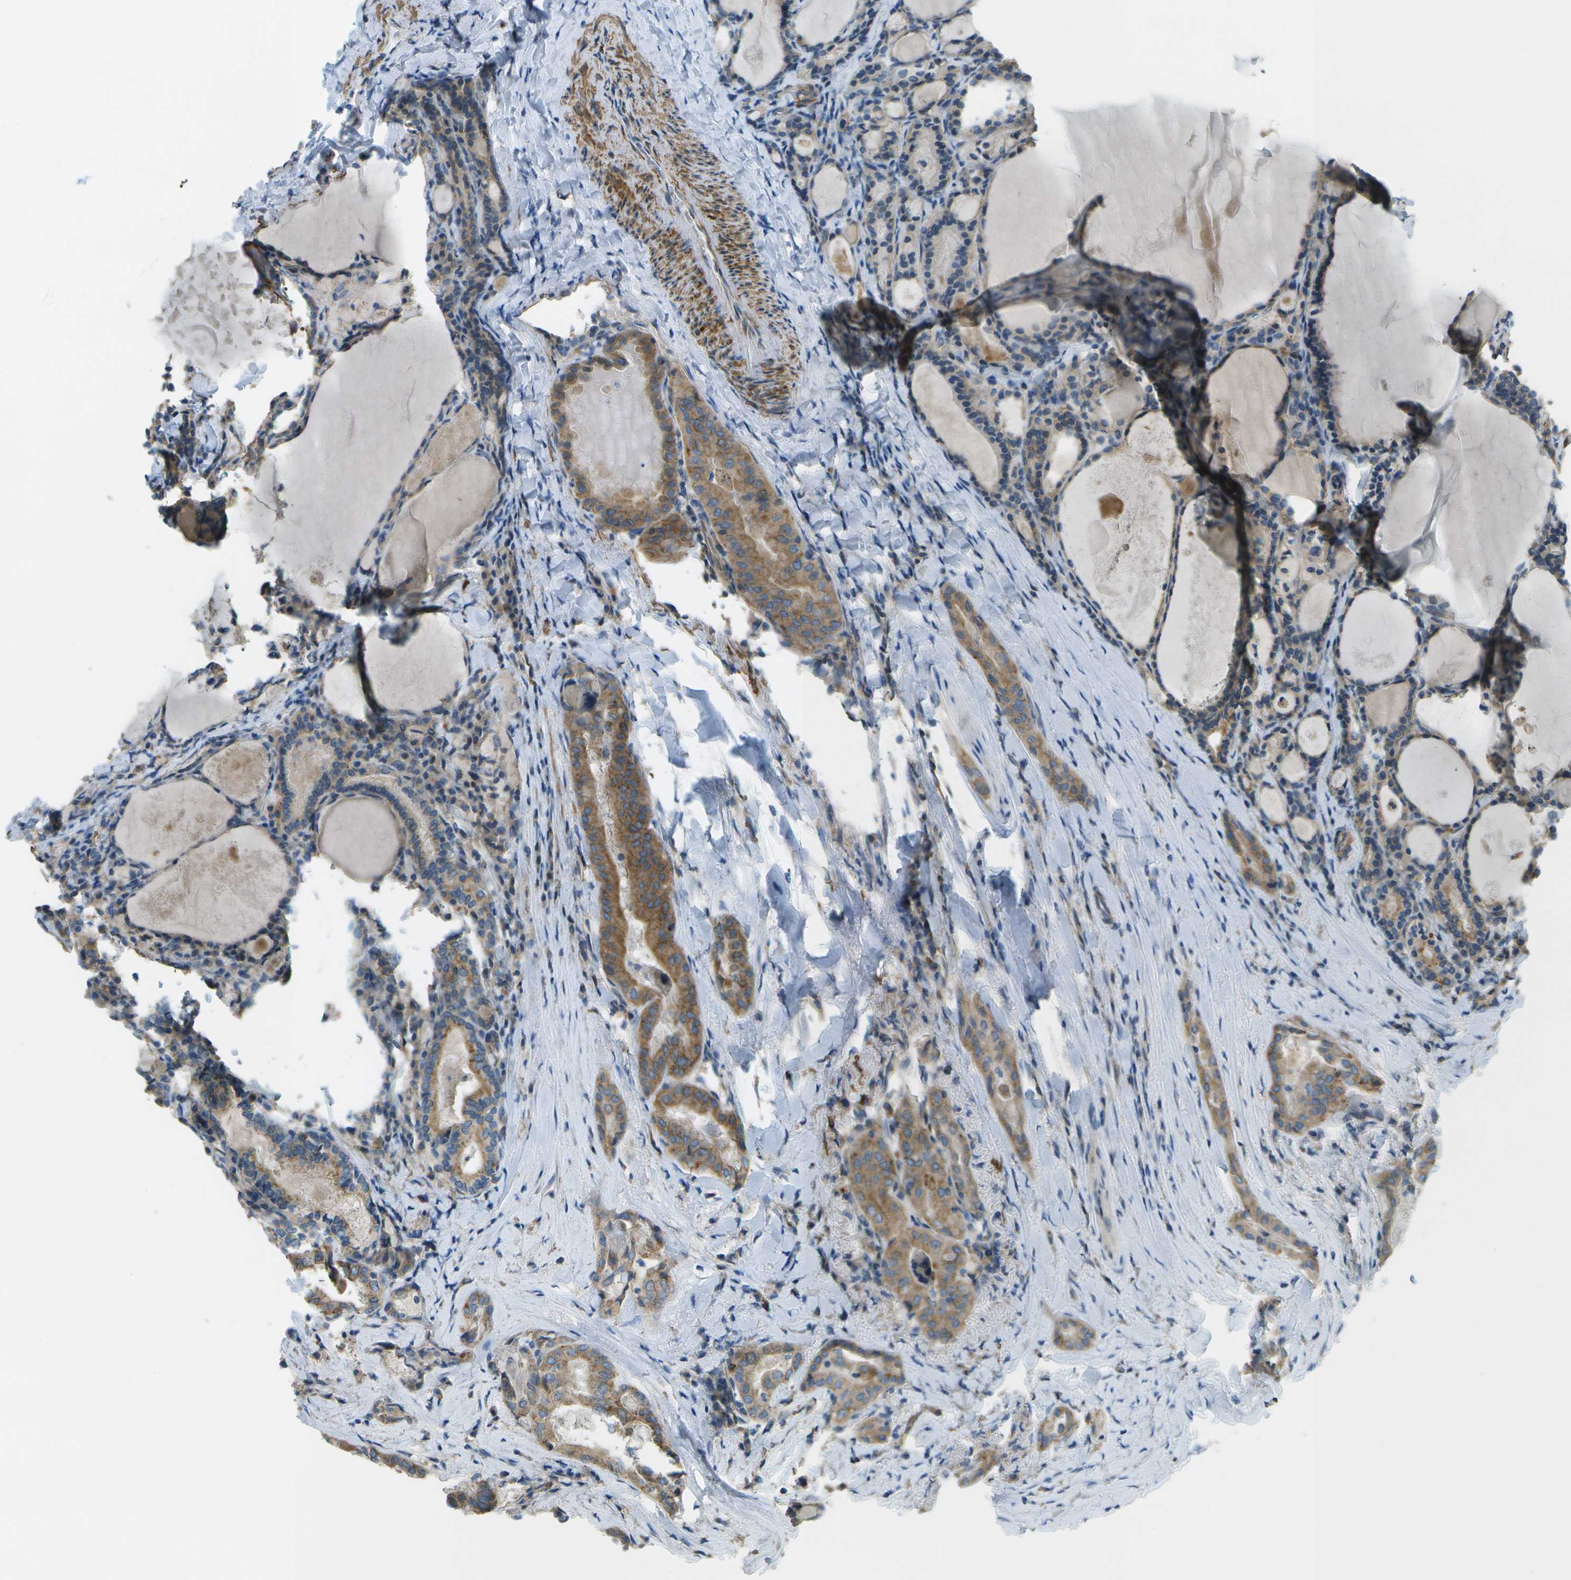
{"staining": {"intensity": "moderate", "quantity": ">75%", "location": "cytoplasmic/membranous"}, "tissue": "thyroid cancer", "cell_type": "Tumor cells", "image_type": "cancer", "snomed": [{"axis": "morphology", "description": "Papillary adenocarcinoma, NOS"}, {"axis": "topography", "description": "Thyroid gland"}], "caption": "Immunohistochemistry (IHC) photomicrograph of human thyroid papillary adenocarcinoma stained for a protein (brown), which reveals medium levels of moderate cytoplasmic/membranous staining in about >75% of tumor cells.", "gene": "MYH11", "patient": {"sex": "female", "age": 42}}